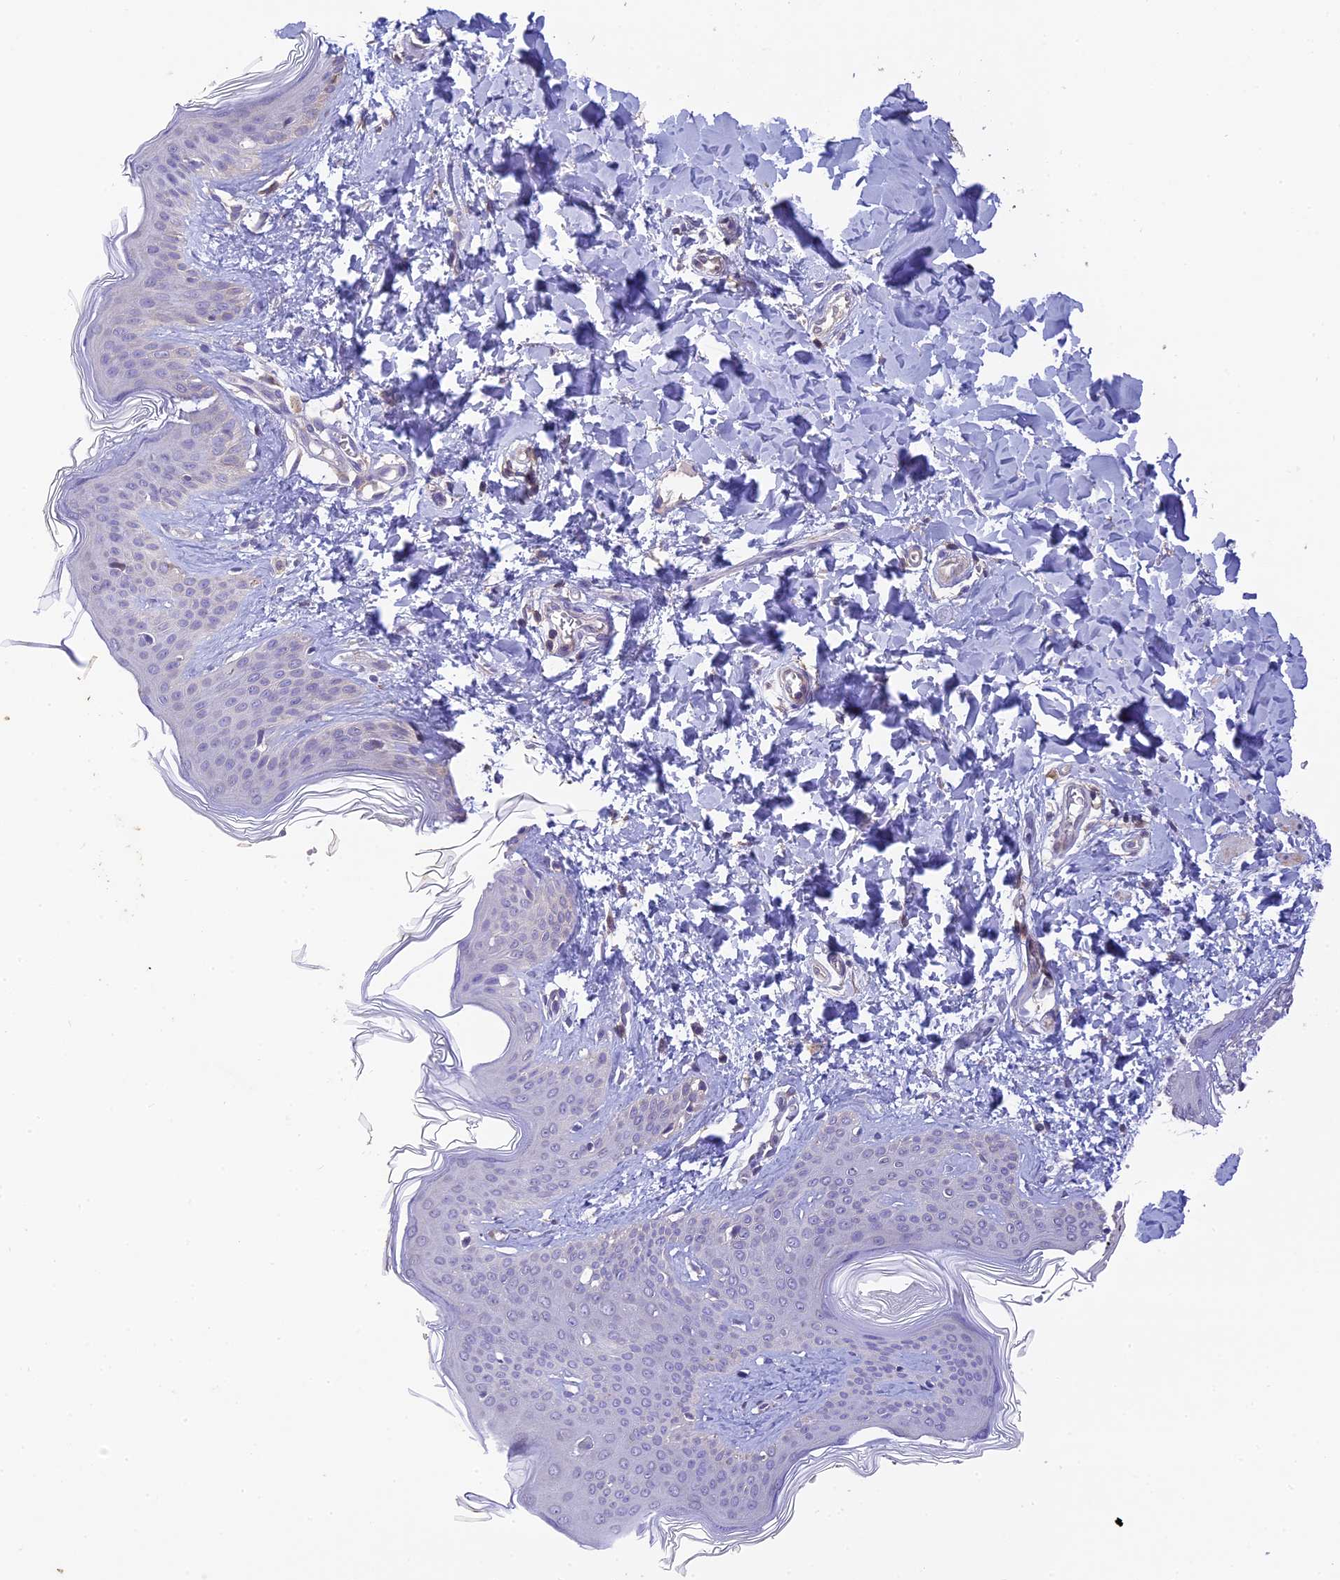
{"staining": {"intensity": "negative", "quantity": "none", "location": "none"}, "tissue": "skin", "cell_type": "Fibroblasts", "image_type": "normal", "snomed": [{"axis": "morphology", "description": "Normal tissue, NOS"}, {"axis": "topography", "description": "Skin"}], "caption": "Skin was stained to show a protein in brown. There is no significant staining in fibroblasts. (DAB immunohistochemistry, high magnification).", "gene": "BMT2", "patient": {"sex": "female", "age": 17}}